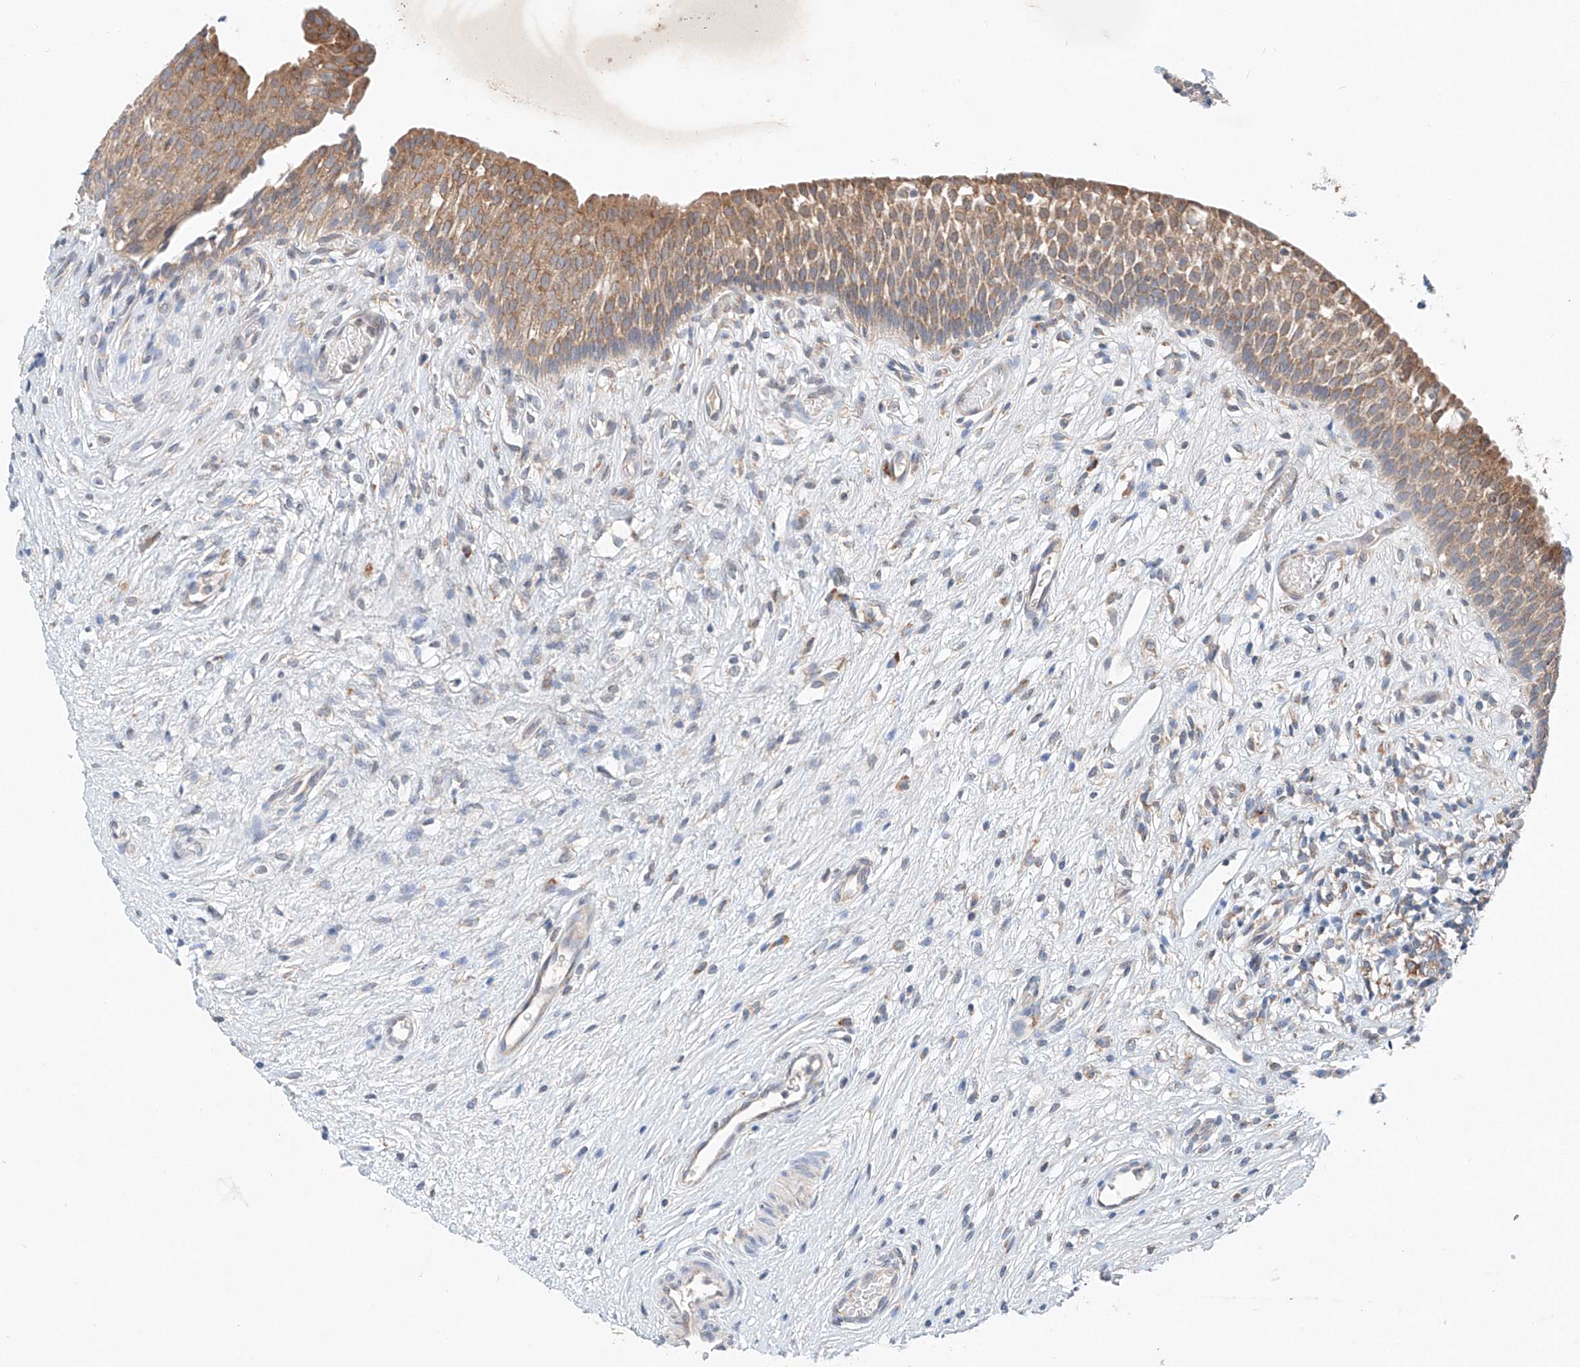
{"staining": {"intensity": "moderate", "quantity": ">75%", "location": "cytoplasmic/membranous"}, "tissue": "urinary bladder", "cell_type": "Urothelial cells", "image_type": "normal", "snomed": [{"axis": "morphology", "description": "Normal tissue, NOS"}, {"axis": "topography", "description": "Urinary bladder"}], "caption": "This image displays IHC staining of normal human urinary bladder, with medium moderate cytoplasmic/membranous expression in approximately >75% of urothelial cells.", "gene": "FASTK", "patient": {"sex": "male", "age": 1}}